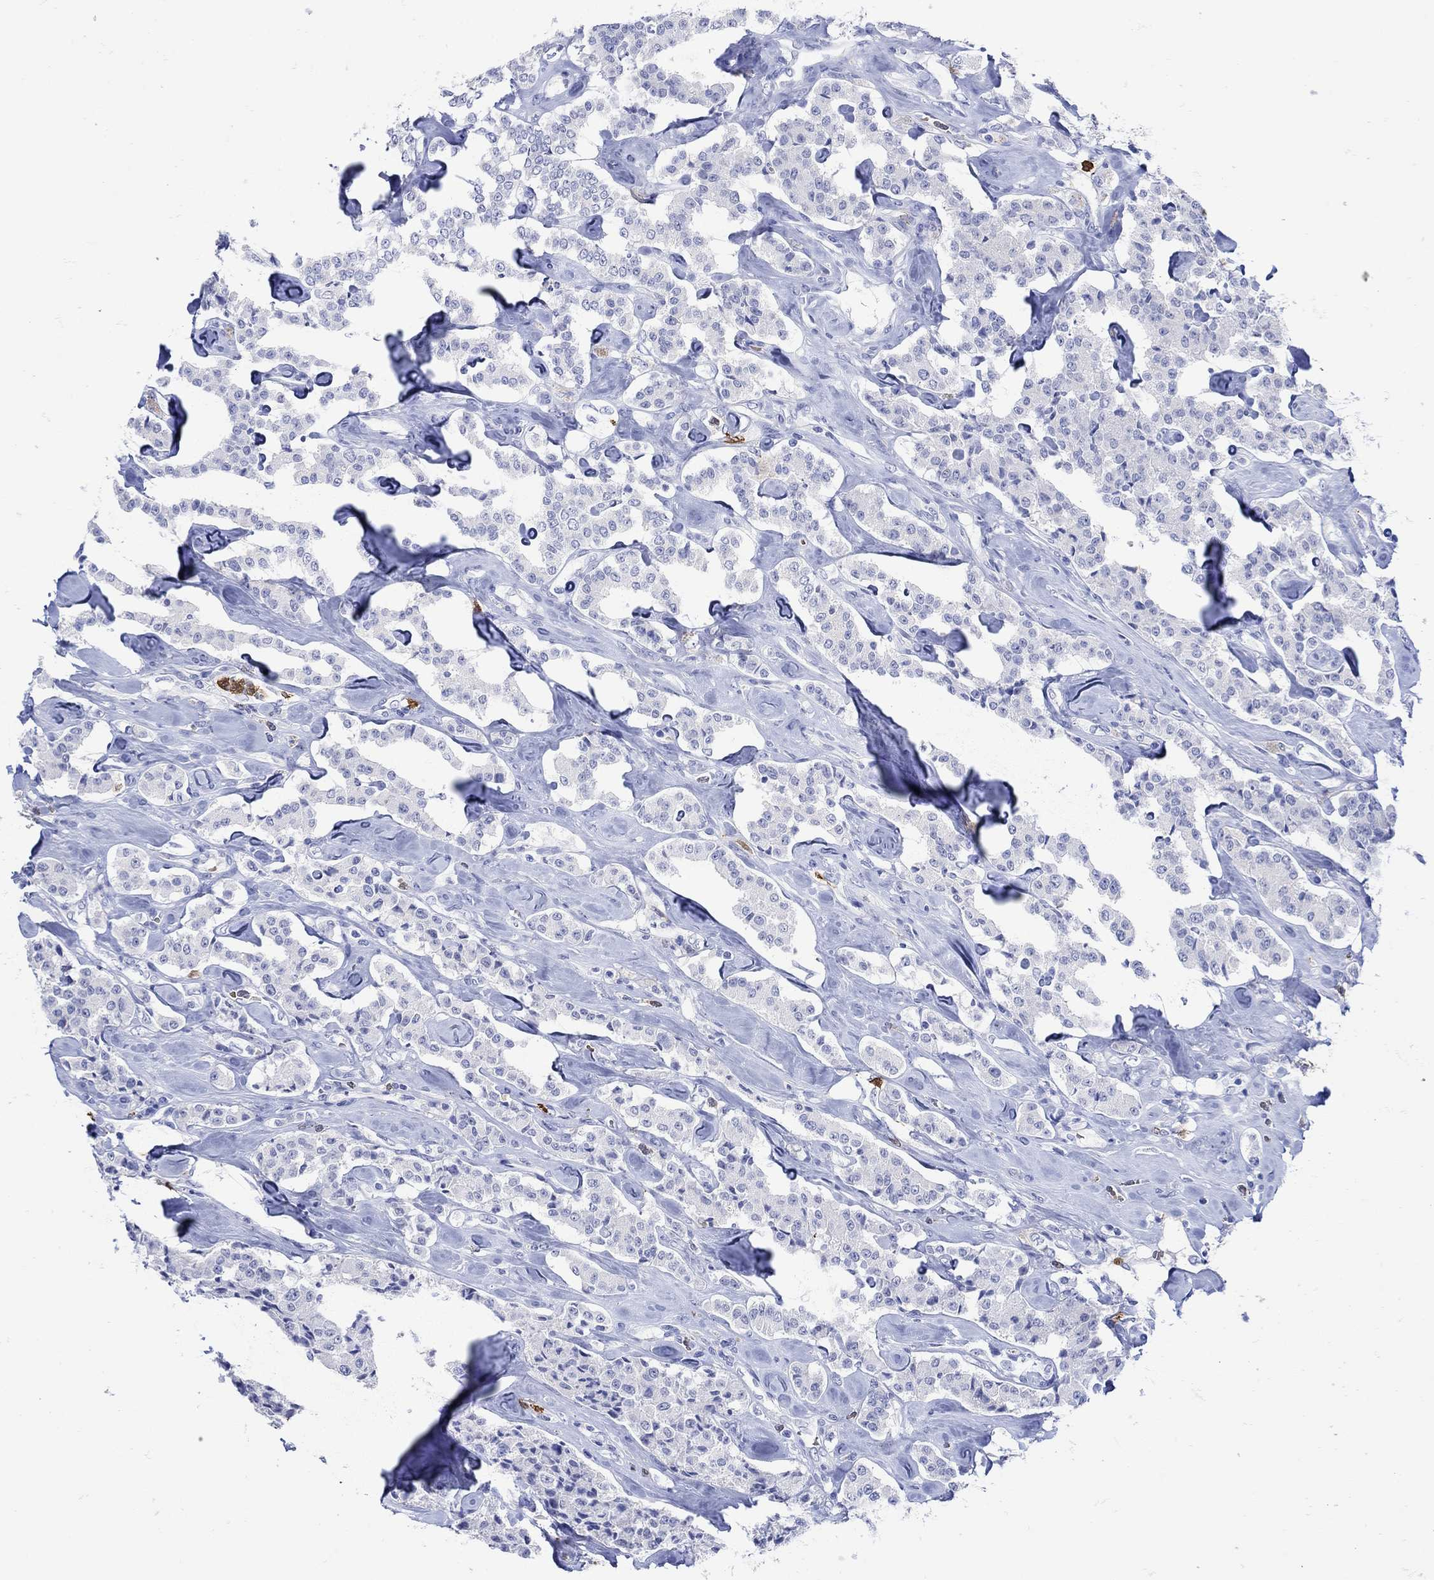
{"staining": {"intensity": "negative", "quantity": "none", "location": "none"}, "tissue": "carcinoid", "cell_type": "Tumor cells", "image_type": "cancer", "snomed": [{"axis": "morphology", "description": "Carcinoid, malignant, NOS"}, {"axis": "topography", "description": "Pancreas"}], "caption": "DAB immunohistochemical staining of human carcinoid reveals no significant staining in tumor cells. Brightfield microscopy of IHC stained with DAB (brown) and hematoxylin (blue), captured at high magnification.", "gene": "LINGO3", "patient": {"sex": "male", "age": 41}}